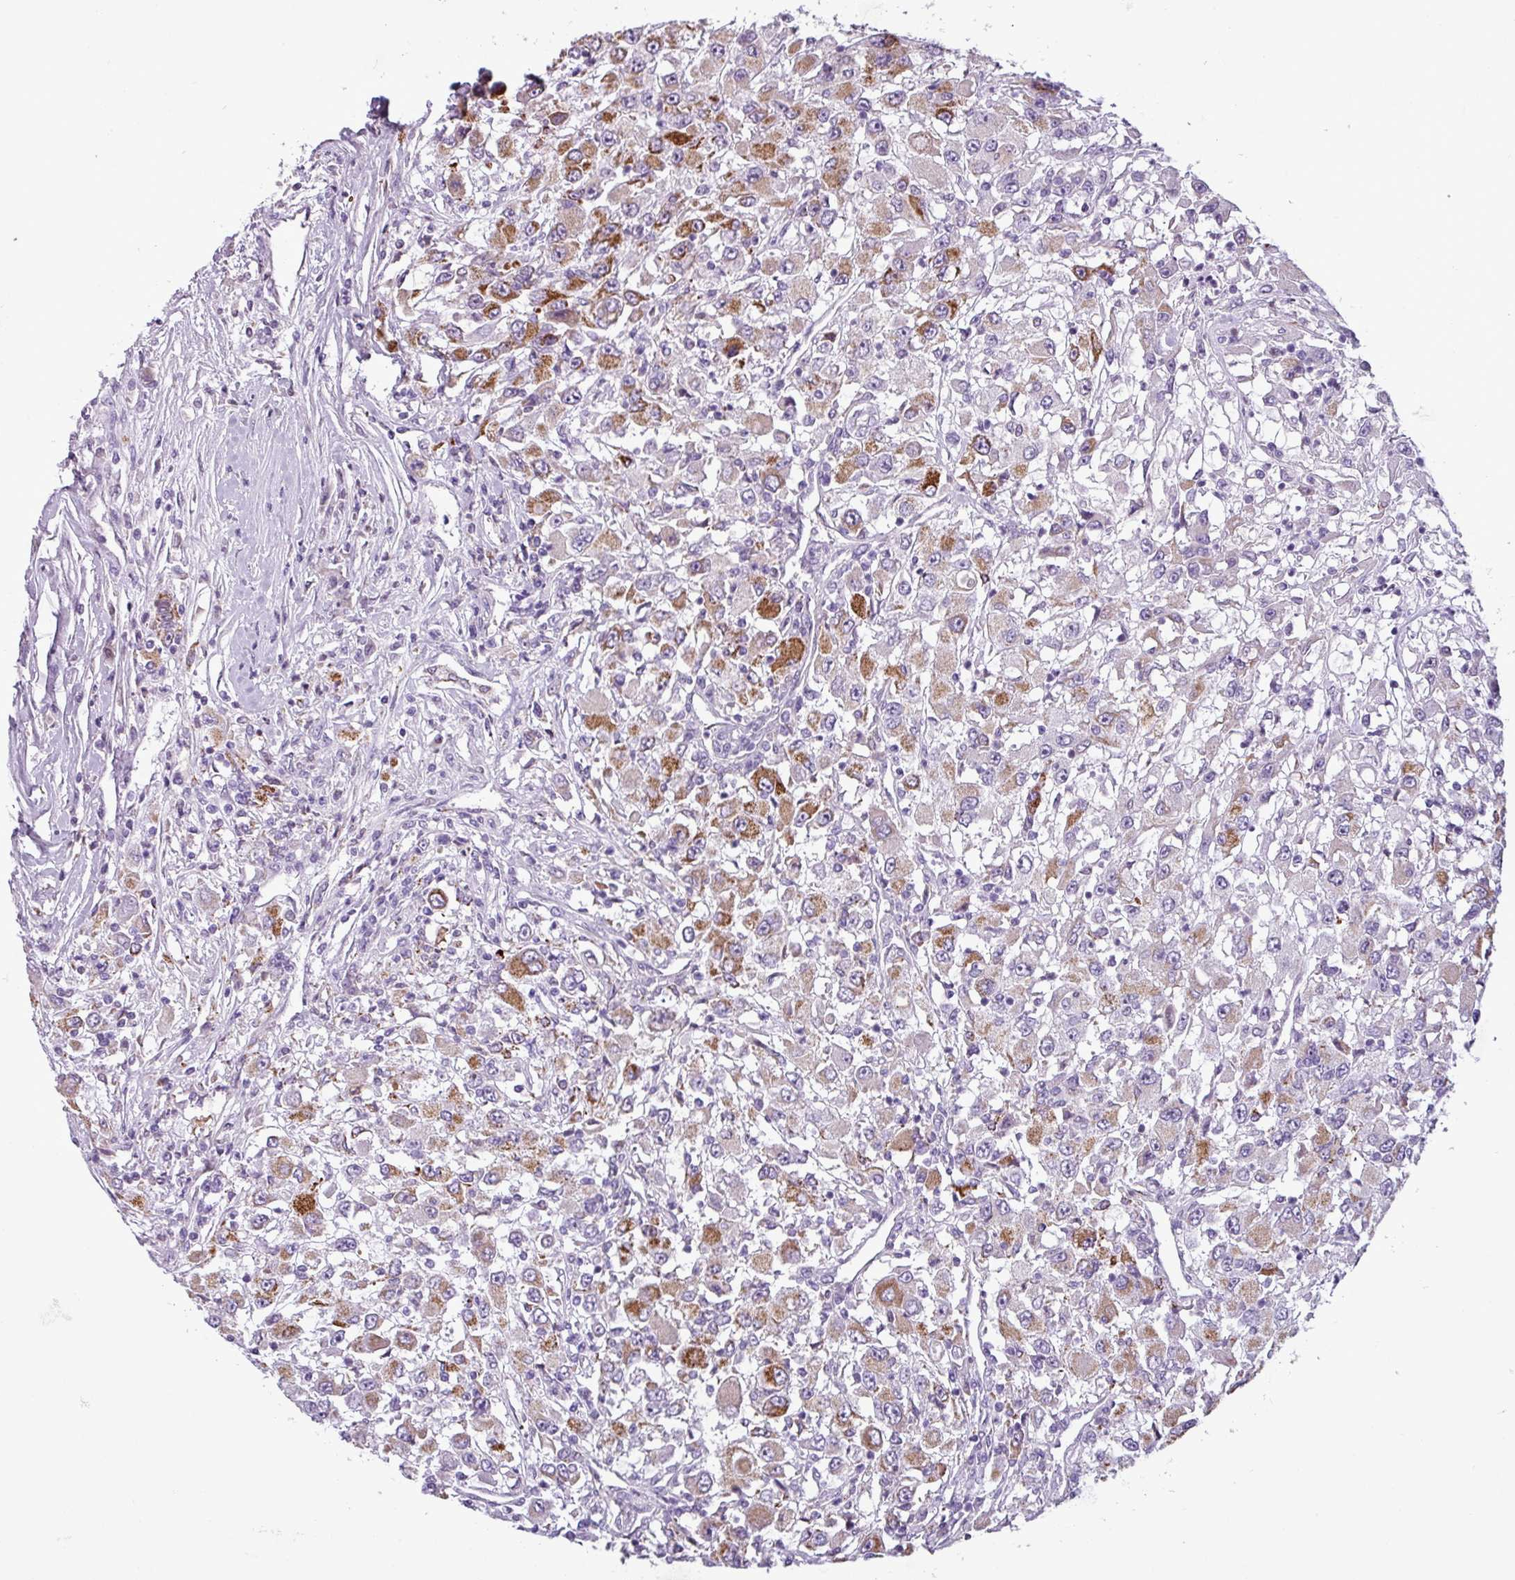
{"staining": {"intensity": "strong", "quantity": ">75%", "location": "cytoplasmic/membranous"}, "tissue": "renal cancer", "cell_type": "Tumor cells", "image_type": "cancer", "snomed": [{"axis": "morphology", "description": "Adenocarcinoma, NOS"}, {"axis": "topography", "description": "Kidney"}], "caption": "High-power microscopy captured an immunohistochemistry photomicrograph of renal adenocarcinoma, revealing strong cytoplasmic/membranous staining in approximately >75% of tumor cells. (Brightfield microscopy of DAB IHC at high magnification).", "gene": "ZNF667", "patient": {"sex": "female", "age": 67}}